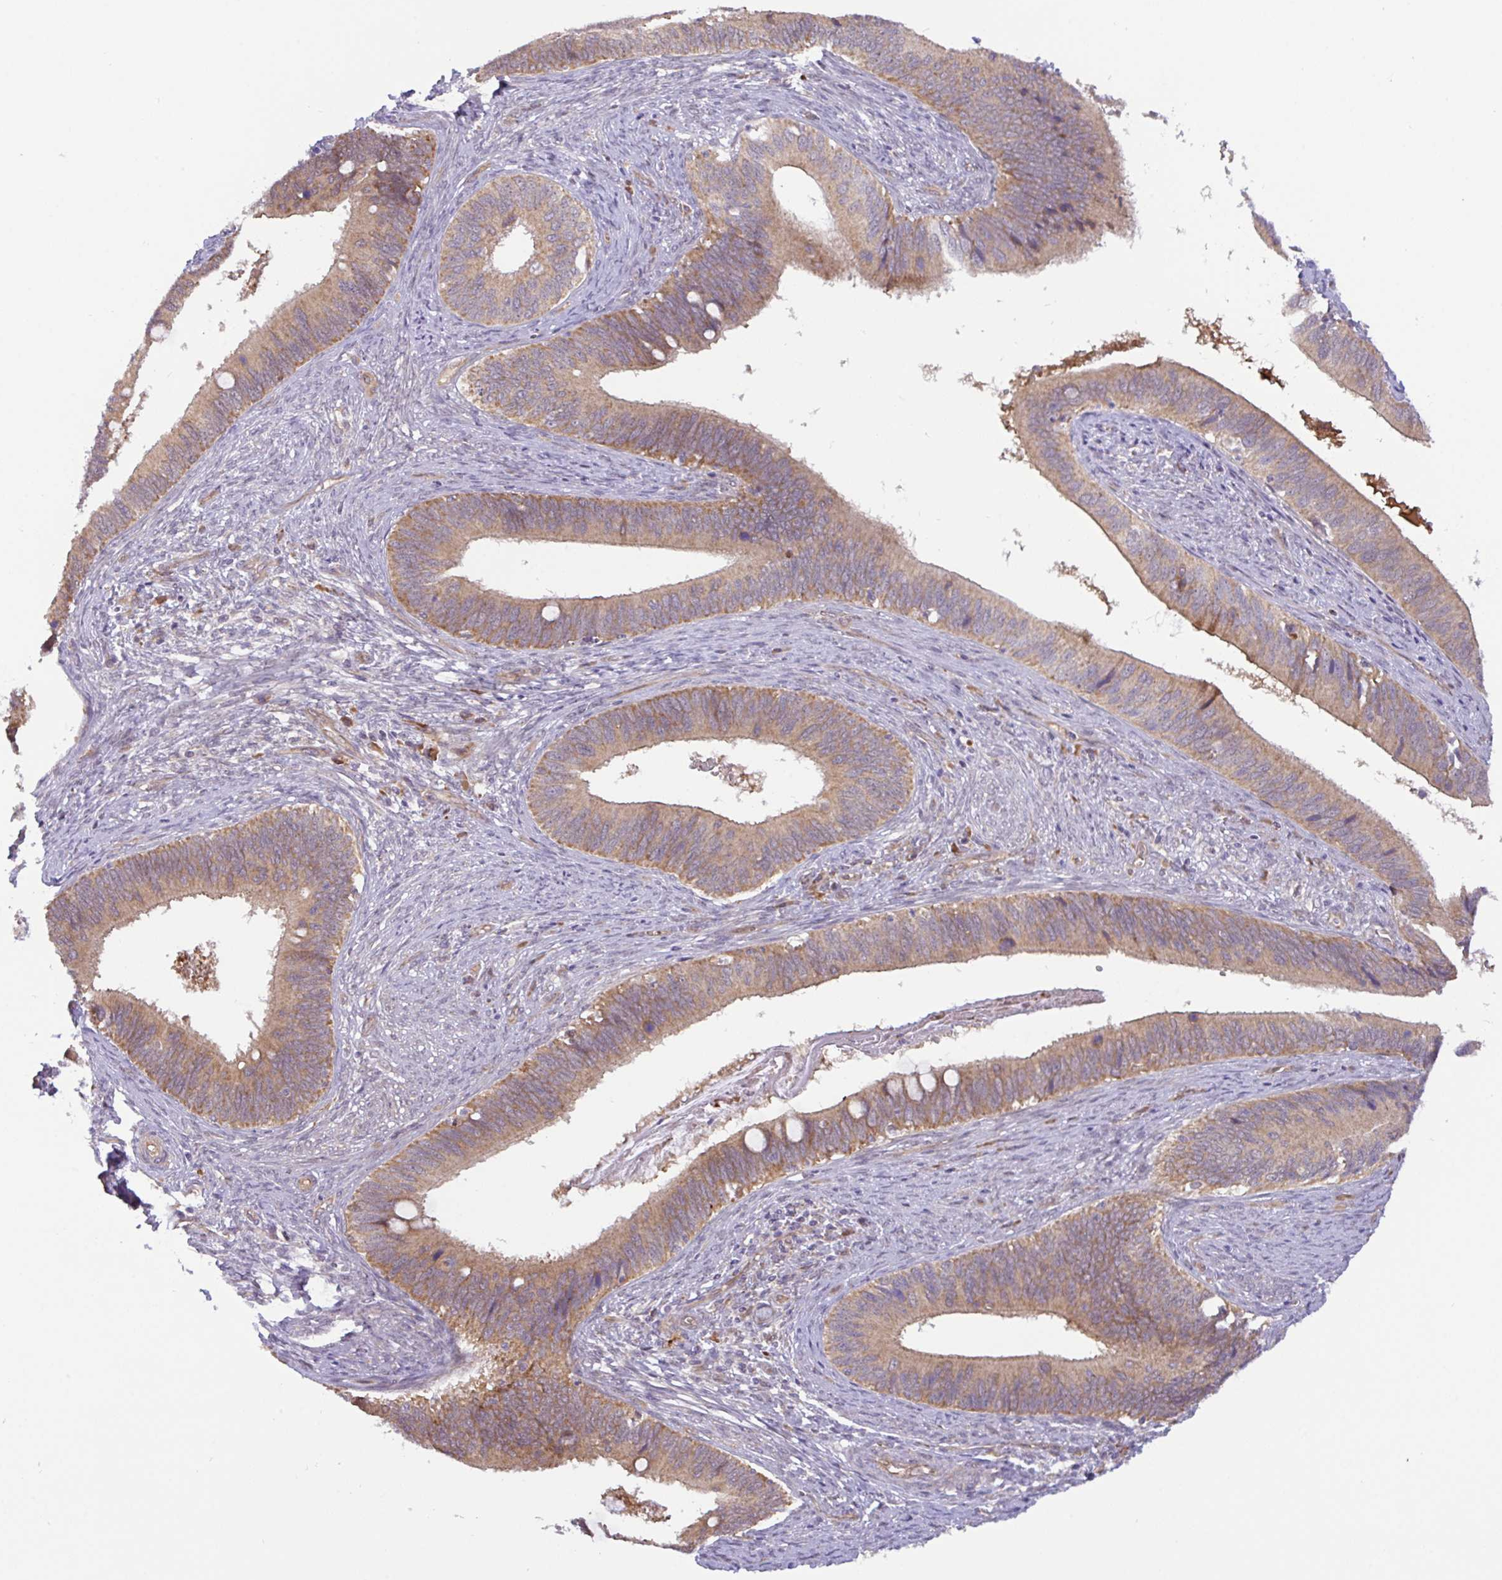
{"staining": {"intensity": "moderate", "quantity": ">75%", "location": "cytoplasmic/membranous"}, "tissue": "cervical cancer", "cell_type": "Tumor cells", "image_type": "cancer", "snomed": [{"axis": "morphology", "description": "Adenocarcinoma, NOS"}, {"axis": "topography", "description": "Cervix"}], "caption": "This image exhibits IHC staining of human adenocarcinoma (cervical), with medium moderate cytoplasmic/membranous positivity in approximately >75% of tumor cells.", "gene": "DLEU7", "patient": {"sex": "female", "age": 42}}